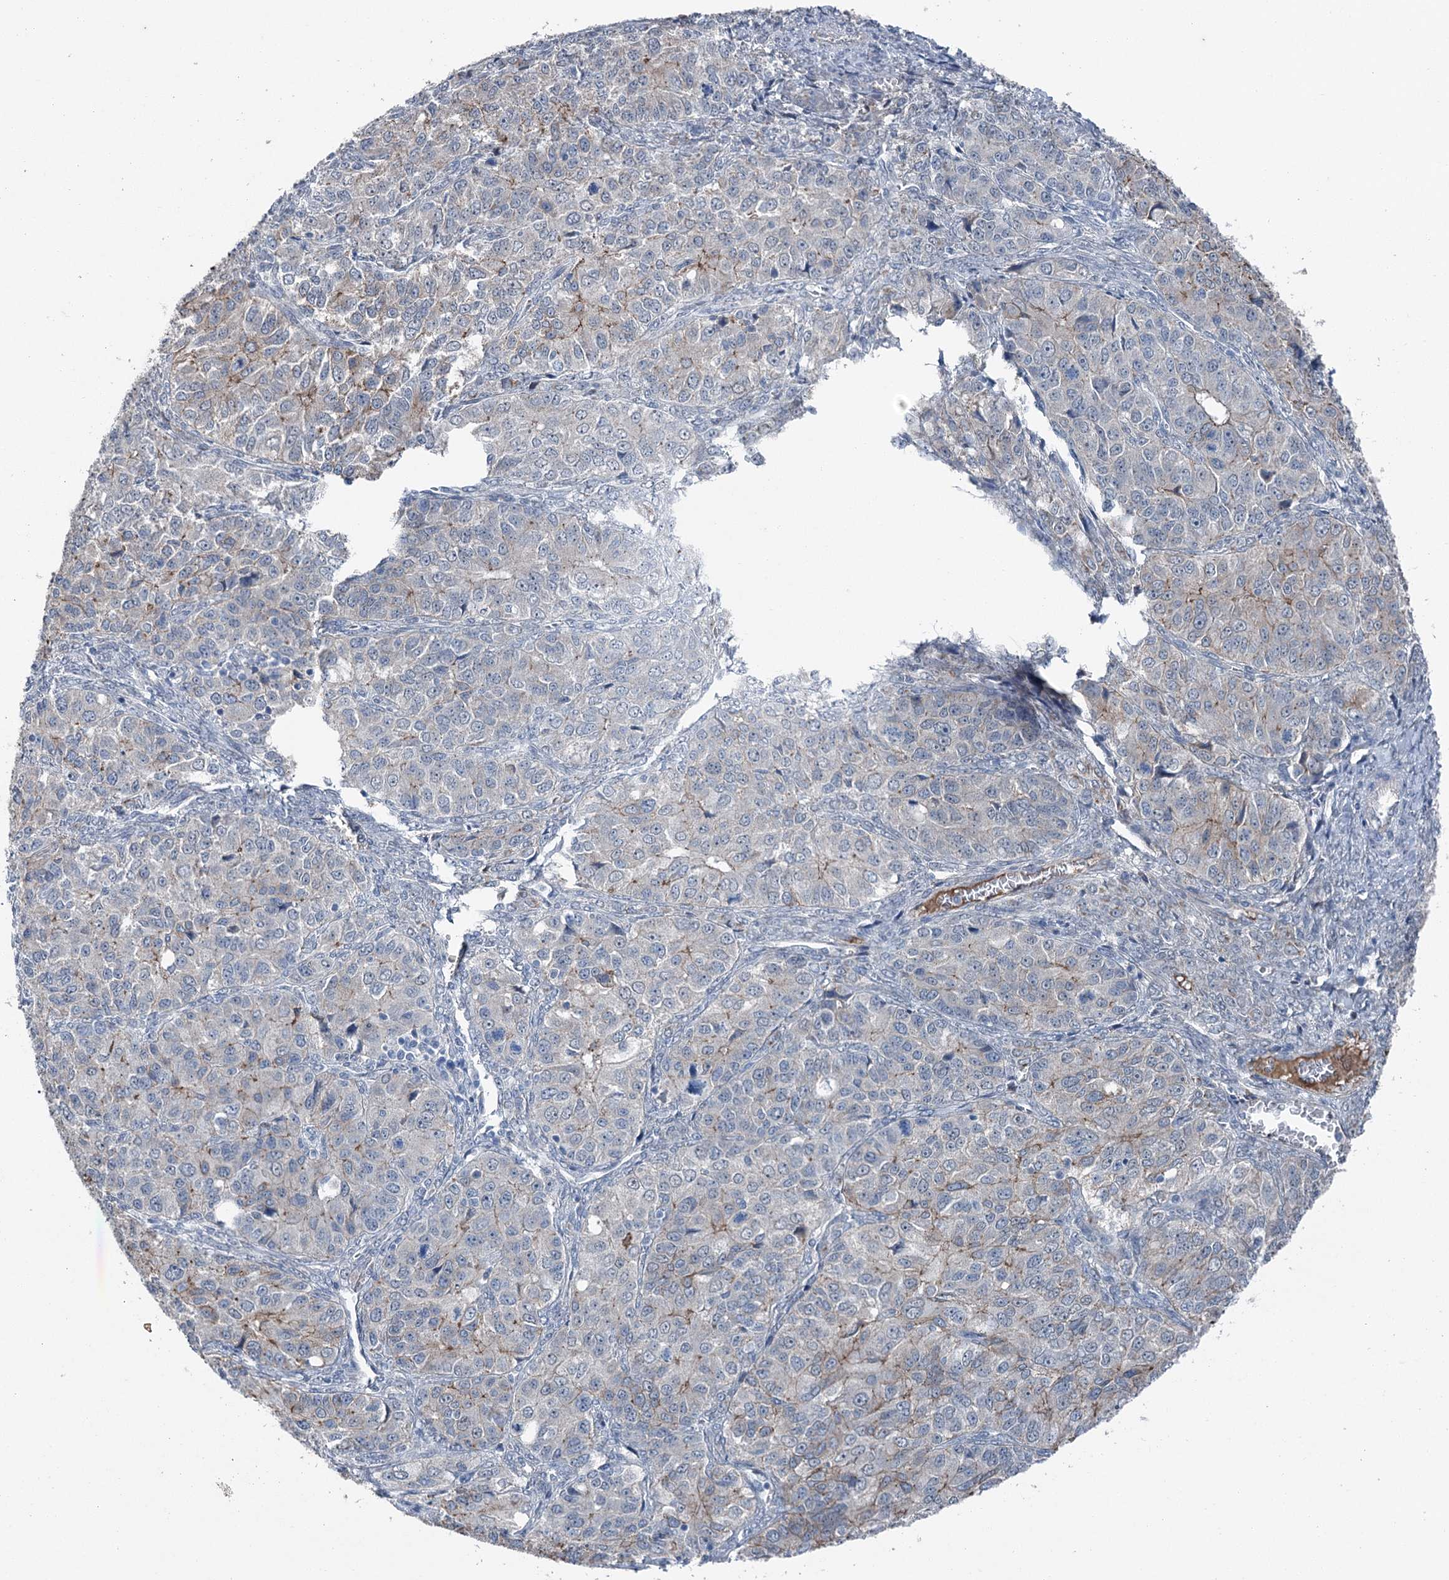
{"staining": {"intensity": "moderate", "quantity": "<25%", "location": "cytoplasmic/membranous"}, "tissue": "ovarian cancer", "cell_type": "Tumor cells", "image_type": "cancer", "snomed": [{"axis": "morphology", "description": "Carcinoma, endometroid"}, {"axis": "topography", "description": "Ovary"}], "caption": "Immunohistochemical staining of ovarian cancer demonstrates low levels of moderate cytoplasmic/membranous protein positivity in approximately <25% of tumor cells.", "gene": "FAM120B", "patient": {"sex": "female", "age": 51}}